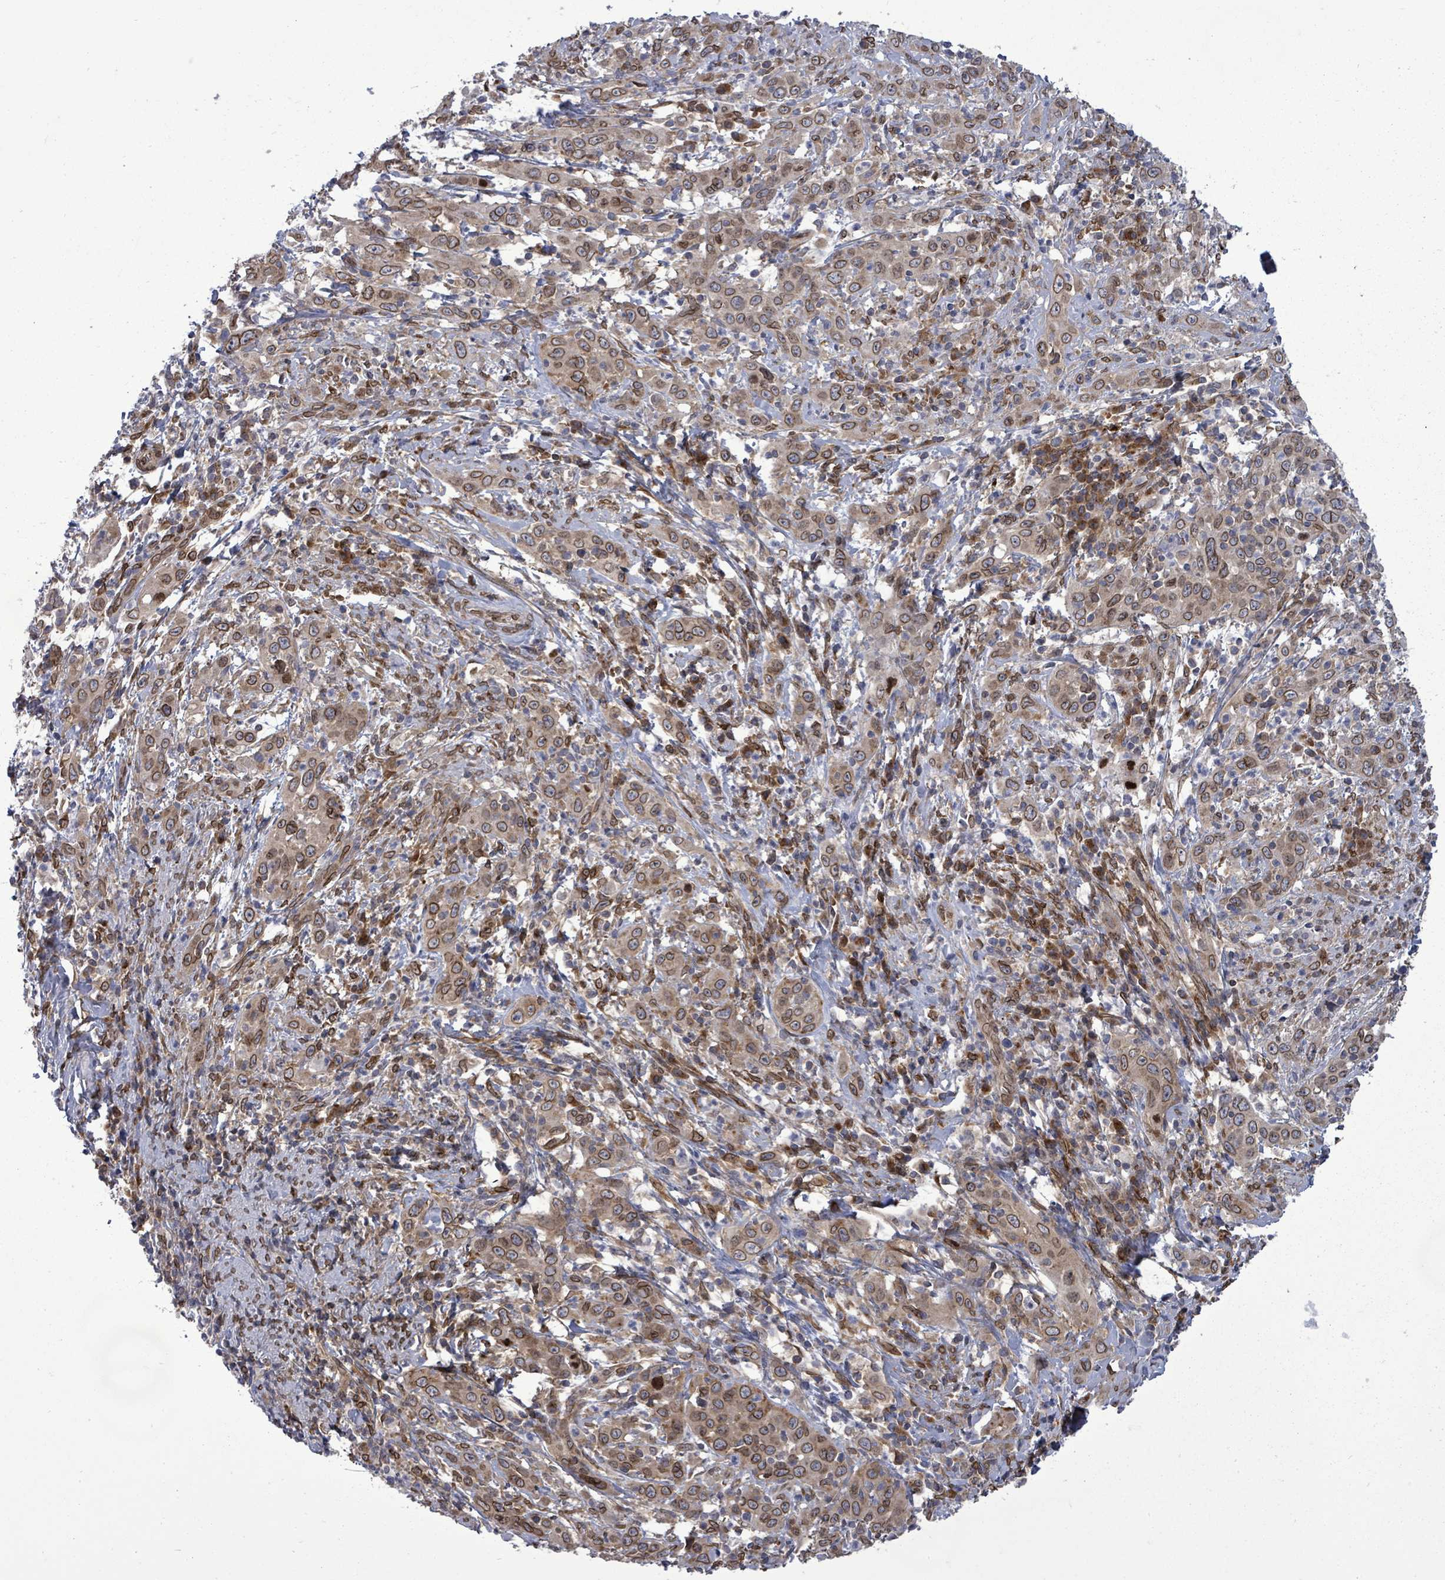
{"staining": {"intensity": "moderate", "quantity": ">75%", "location": "cytoplasmic/membranous,nuclear"}, "tissue": "cervical cancer", "cell_type": "Tumor cells", "image_type": "cancer", "snomed": [{"axis": "morphology", "description": "Squamous cell carcinoma, NOS"}, {"axis": "topography", "description": "Cervix"}], "caption": "IHC histopathology image of human squamous cell carcinoma (cervical) stained for a protein (brown), which reveals medium levels of moderate cytoplasmic/membranous and nuclear positivity in approximately >75% of tumor cells.", "gene": "ARFGAP1", "patient": {"sex": "female", "age": 46}}